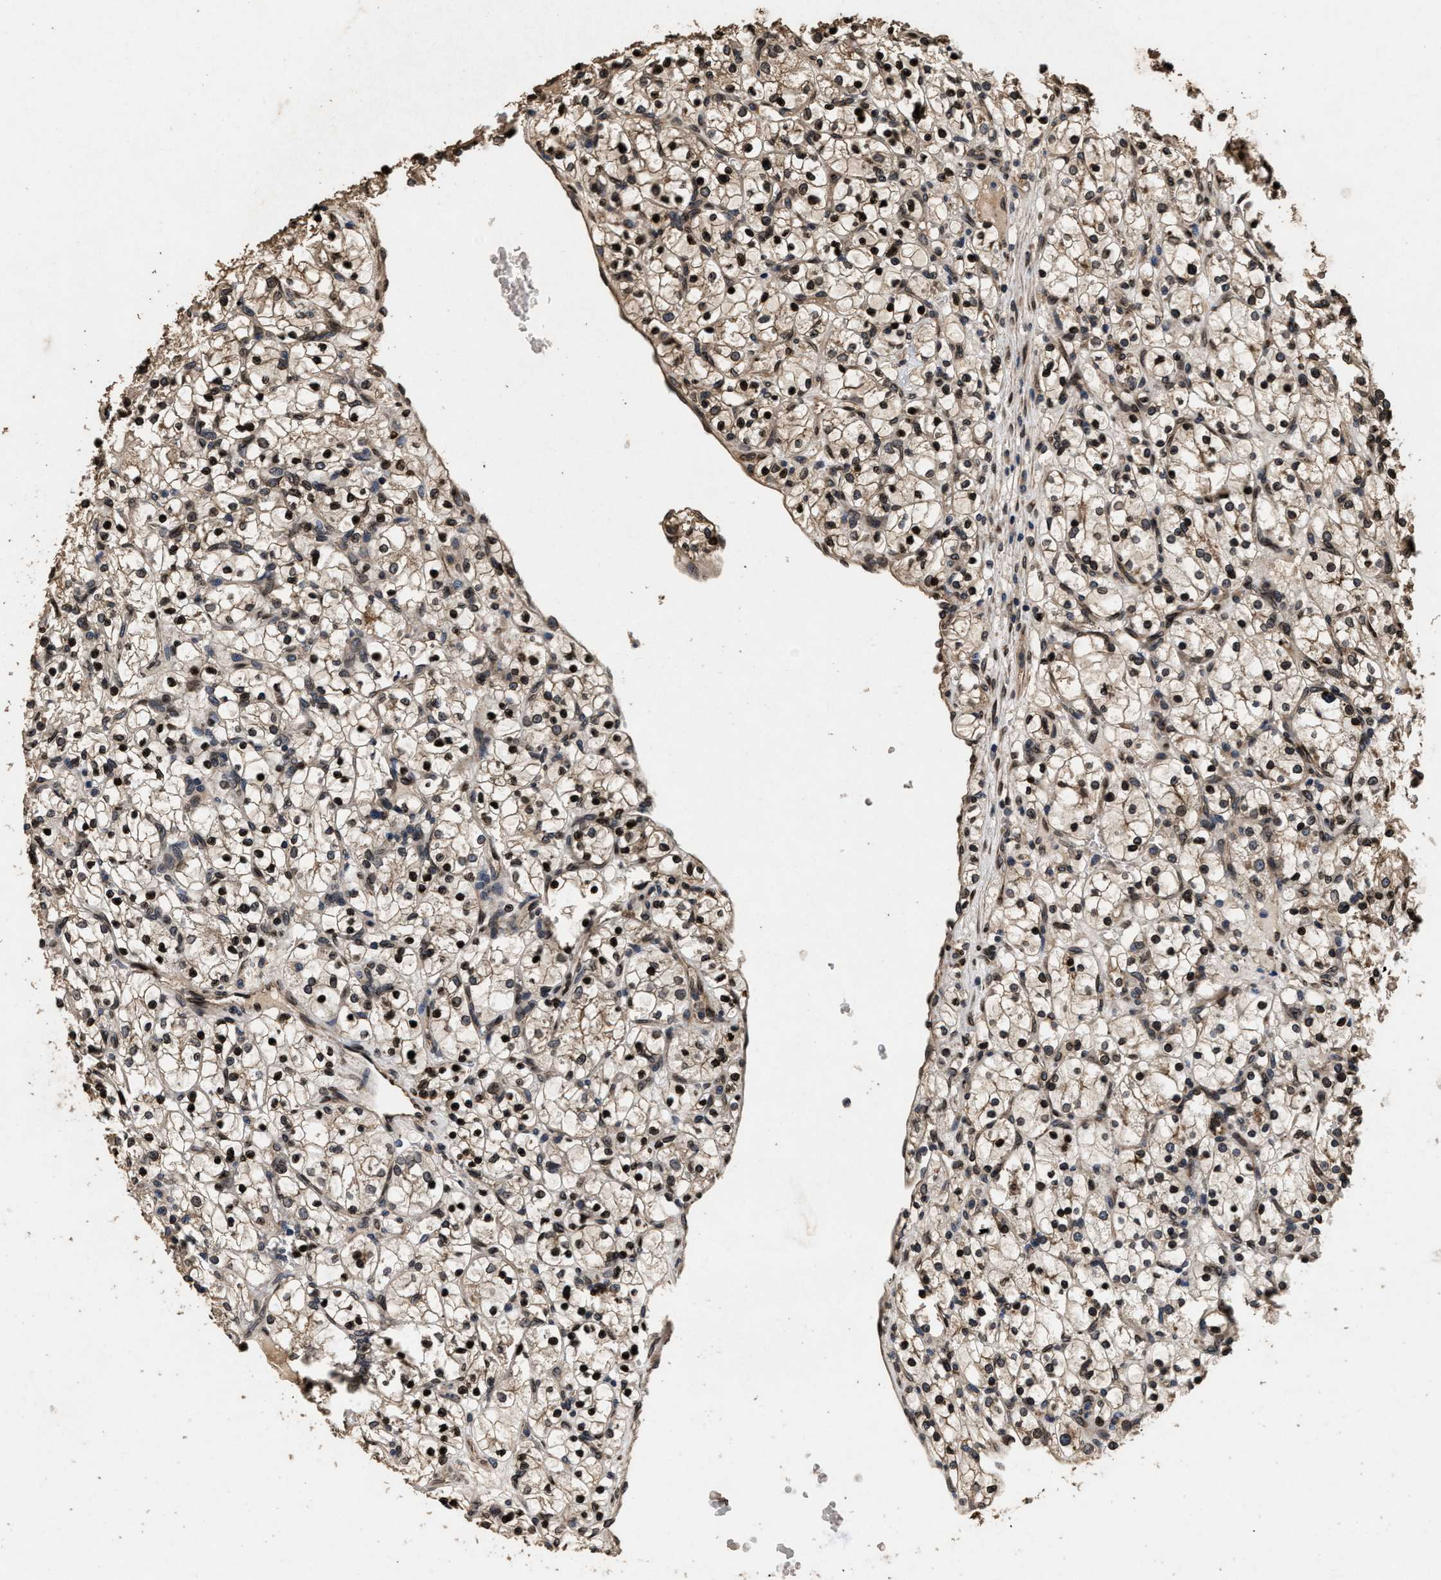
{"staining": {"intensity": "moderate", "quantity": ">75%", "location": "cytoplasmic/membranous,nuclear"}, "tissue": "renal cancer", "cell_type": "Tumor cells", "image_type": "cancer", "snomed": [{"axis": "morphology", "description": "Adenocarcinoma, NOS"}, {"axis": "topography", "description": "Kidney"}], "caption": "A photomicrograph of renal cancer stained for a protein reveals moderate cytoplasmic/membranous and nuclear brown staining in tumor cells. (DAB IHC, brown staining for protein, blue staining for nuclei).", "gene": "ACCS", "patient": {"sex": "female", "age": 69}}